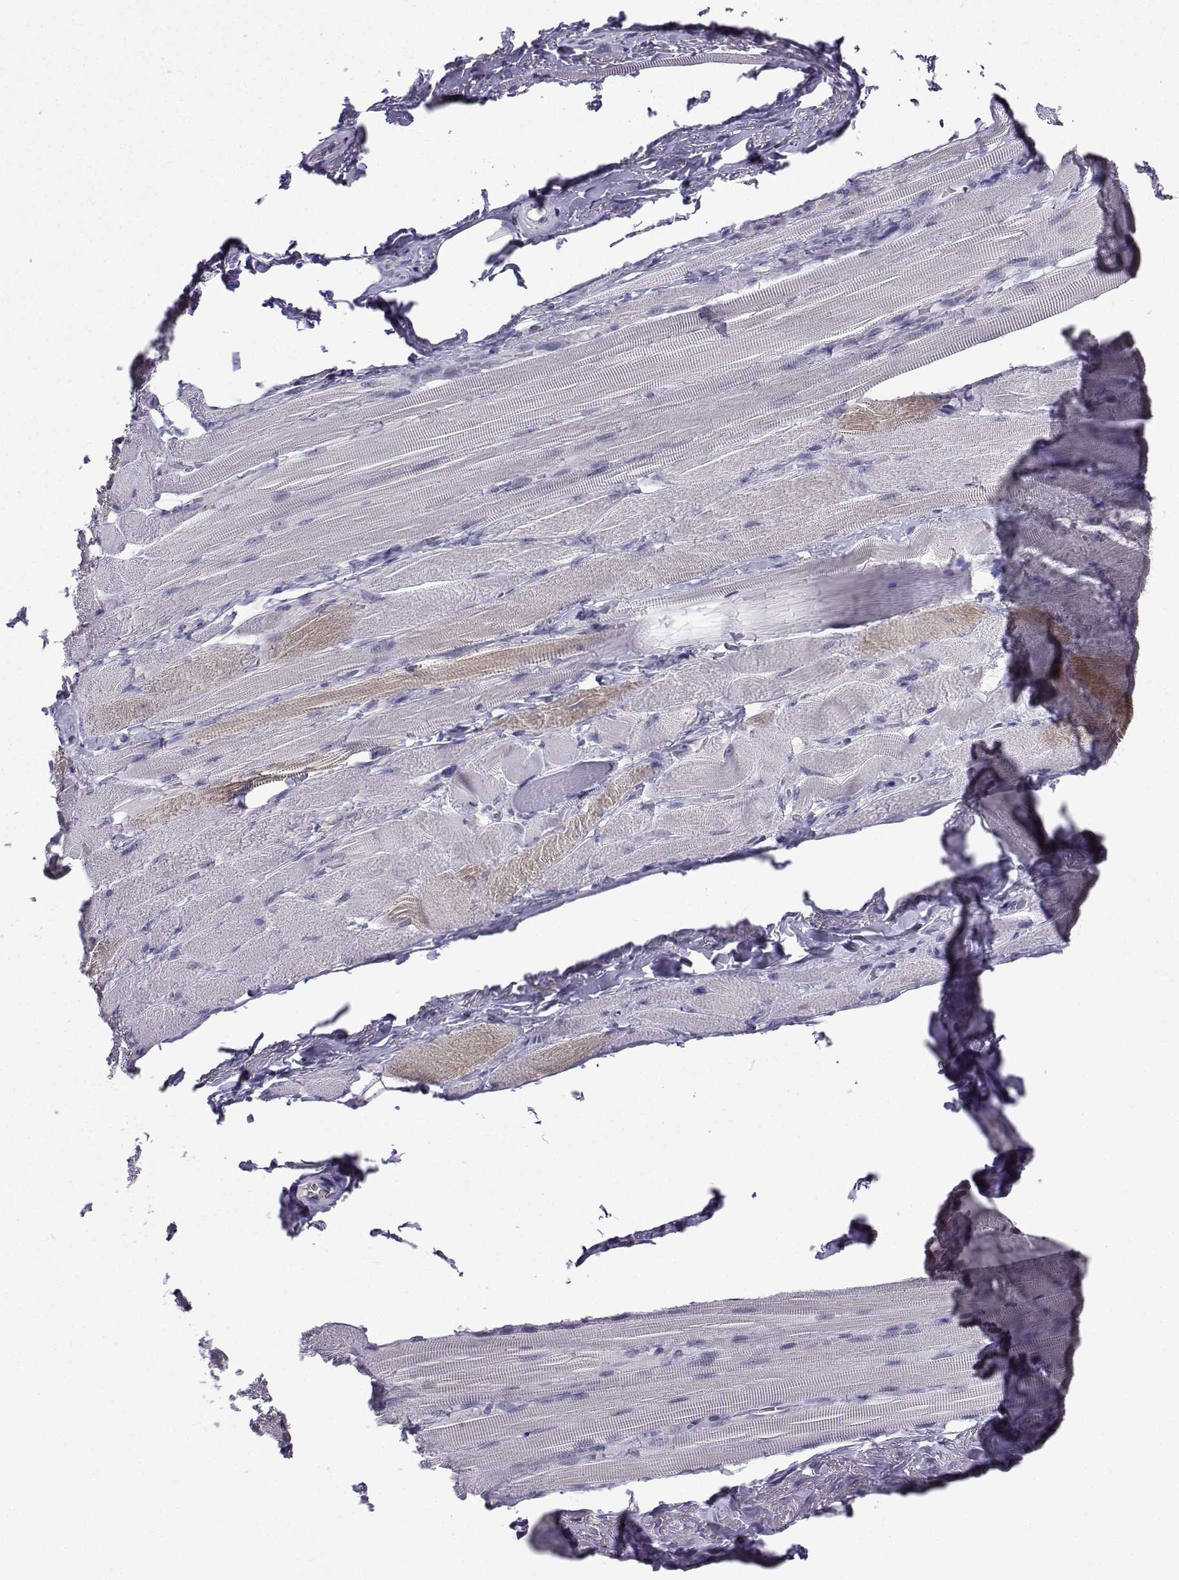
{"staining": {"intensity": "weak", "quantity": "25%-75%", "location": "cytoplasmic/membranous"}, "tissue": "skeletal muscle", "cell_type": "Myocytes", "image_type": "normal", "snomed": [{"axis": "morphology", "description": "Normal tissue, NOS"}, {"axis": "topography", "description": "Skeletal muscle"}, {"axis": "topography", "description": "Anal"}, {"axis": "topography", "description": "Peripheral nerve tissue"}], "caption": "A high-resolution image shows IHC staining of normal skeletal muscle, which exhibits weak cytoplasmic/membranous expression in about 25%-75% of myocytes.", "gene": "LRFN2", "patient": {"sex": "male", "age": 53}}